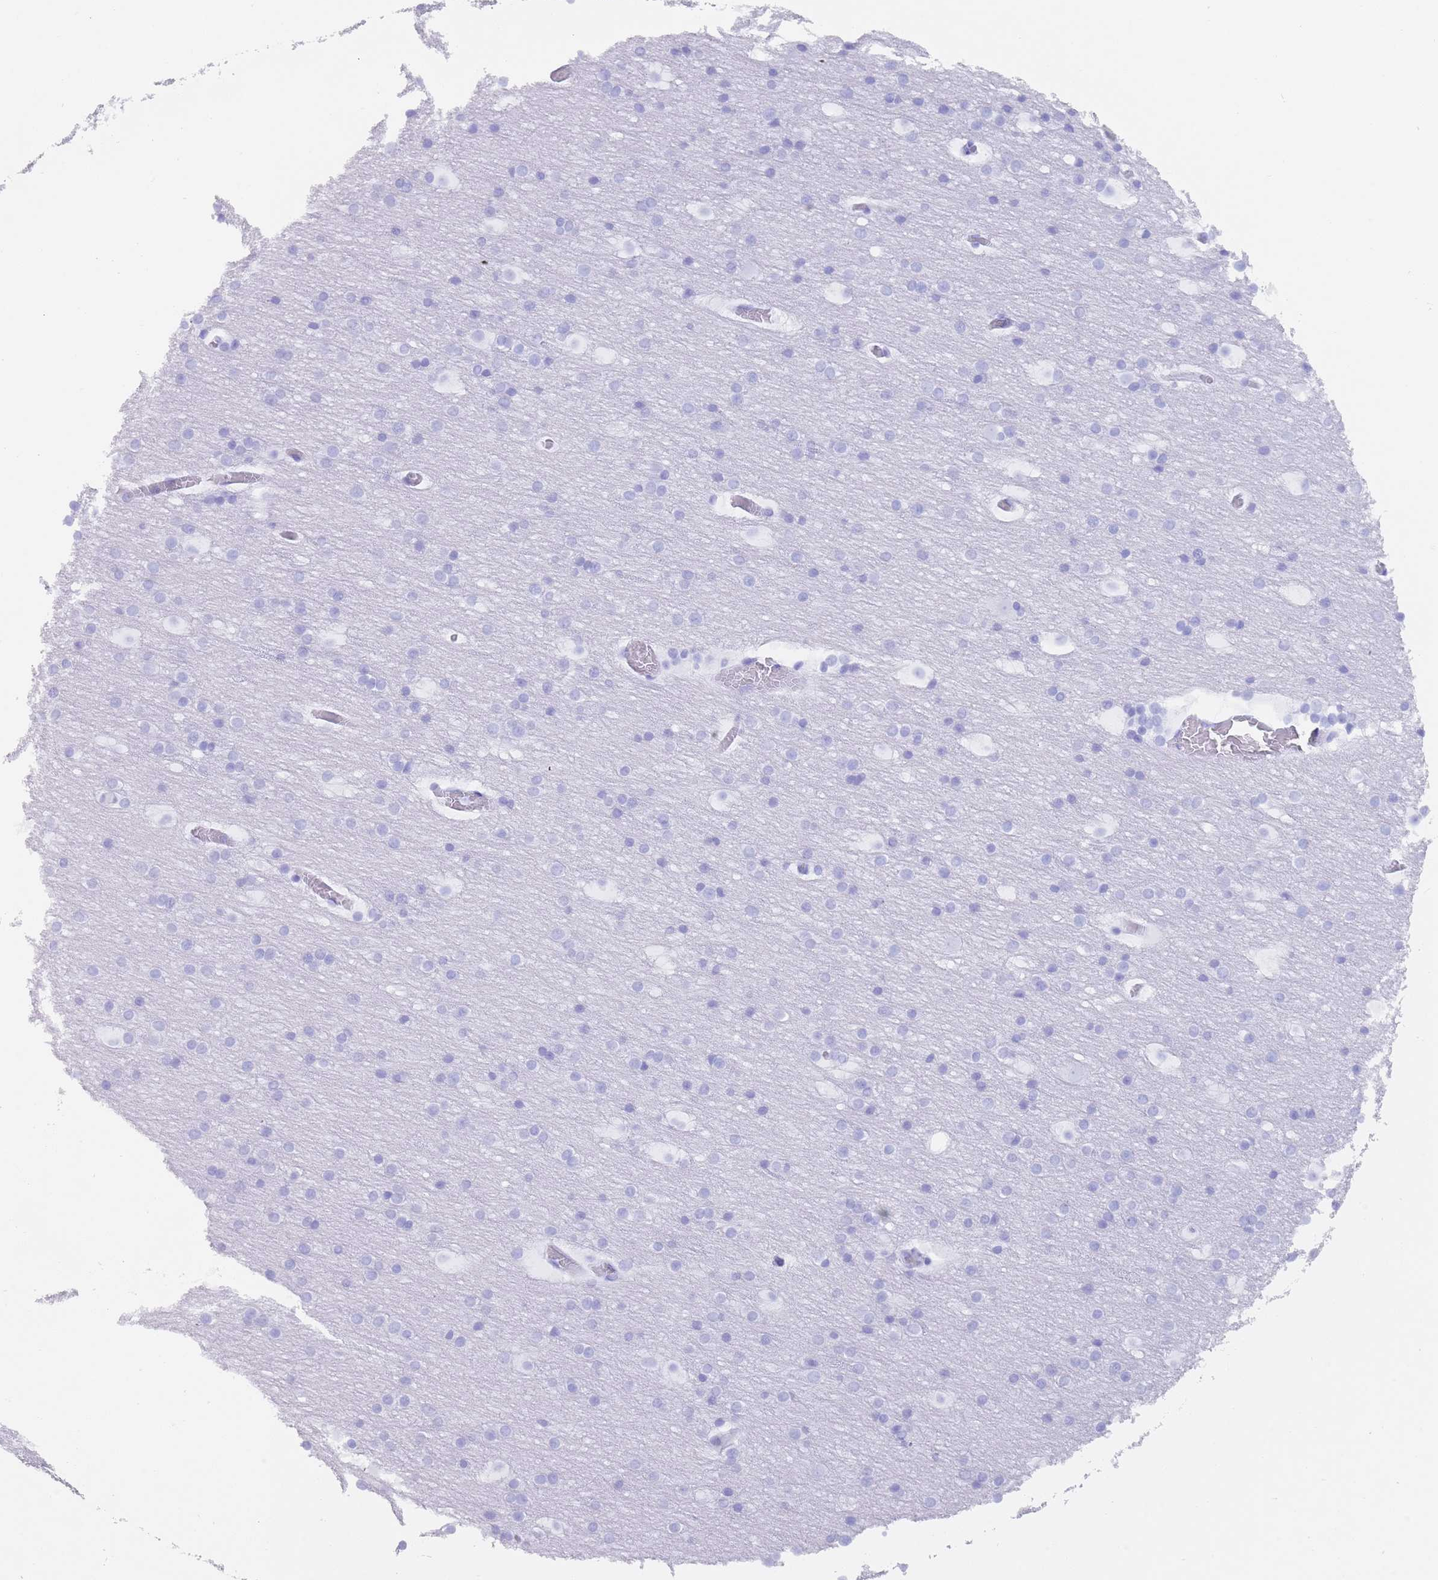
{"staining": {"intensity": "negative", "quantity": "none", "location": "none"}, "tissue": "cerebral cortex", "cell_type": "Endothelial cells", "image_type": "normal", "snomed": [{"axis": "morphology", "description": "Normal tissue, NOS"}, {"axis": "topography", "description": "Cerebral cortex"}], "caption": "This is an immunohistochemistry (IHC) histopathology image of unremarkable human cerebral cortex. There is no staining in endothelial cells.", "gene": "MYADML2", "patient": {"sex": "male", "age": 57}}